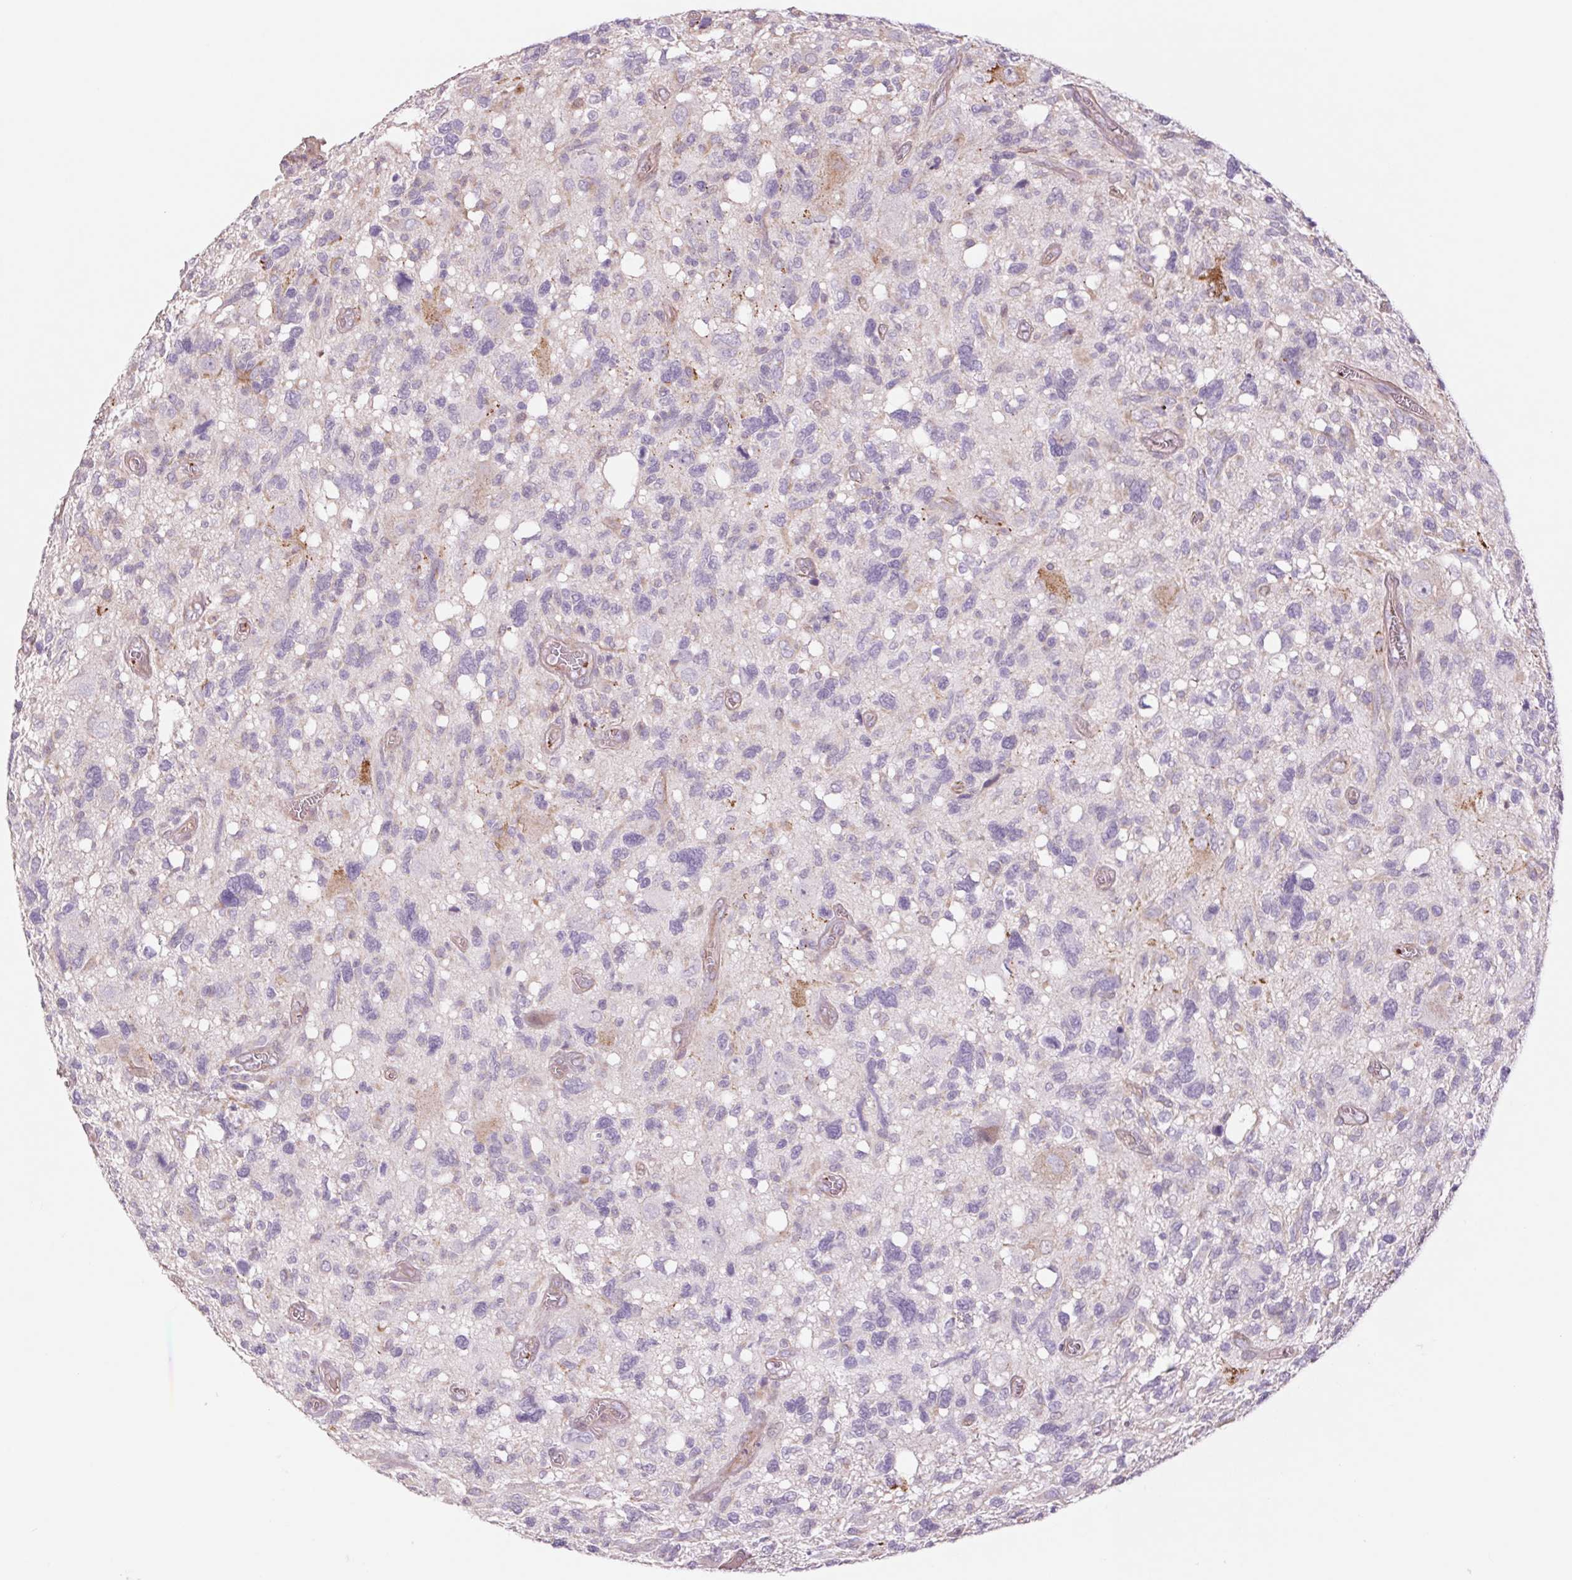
{"staining": {"intensity": "negative", "quantity": "none", "location": "none"}, "tissue": "glioma", "cell_type": "Tumor cells", "image_type": "cancer", "snomed": [{"axis": "morphology", "description": "Glioma, malignant, High grade"}, {"axis": "topography", "description": "Brain"}], "caption": "The image exhibits no staining of tumor cells in malignant glioma (high-grade). (Stains: DAB (3,3'-diaminobenzidine) immunohistochemistry (IHC) with hematoxylin counter stain, Microscopy: brightfield microscopy at high magnification).", "gene": "MS4A13", "patient": {"sex": "male", "age": 49}}